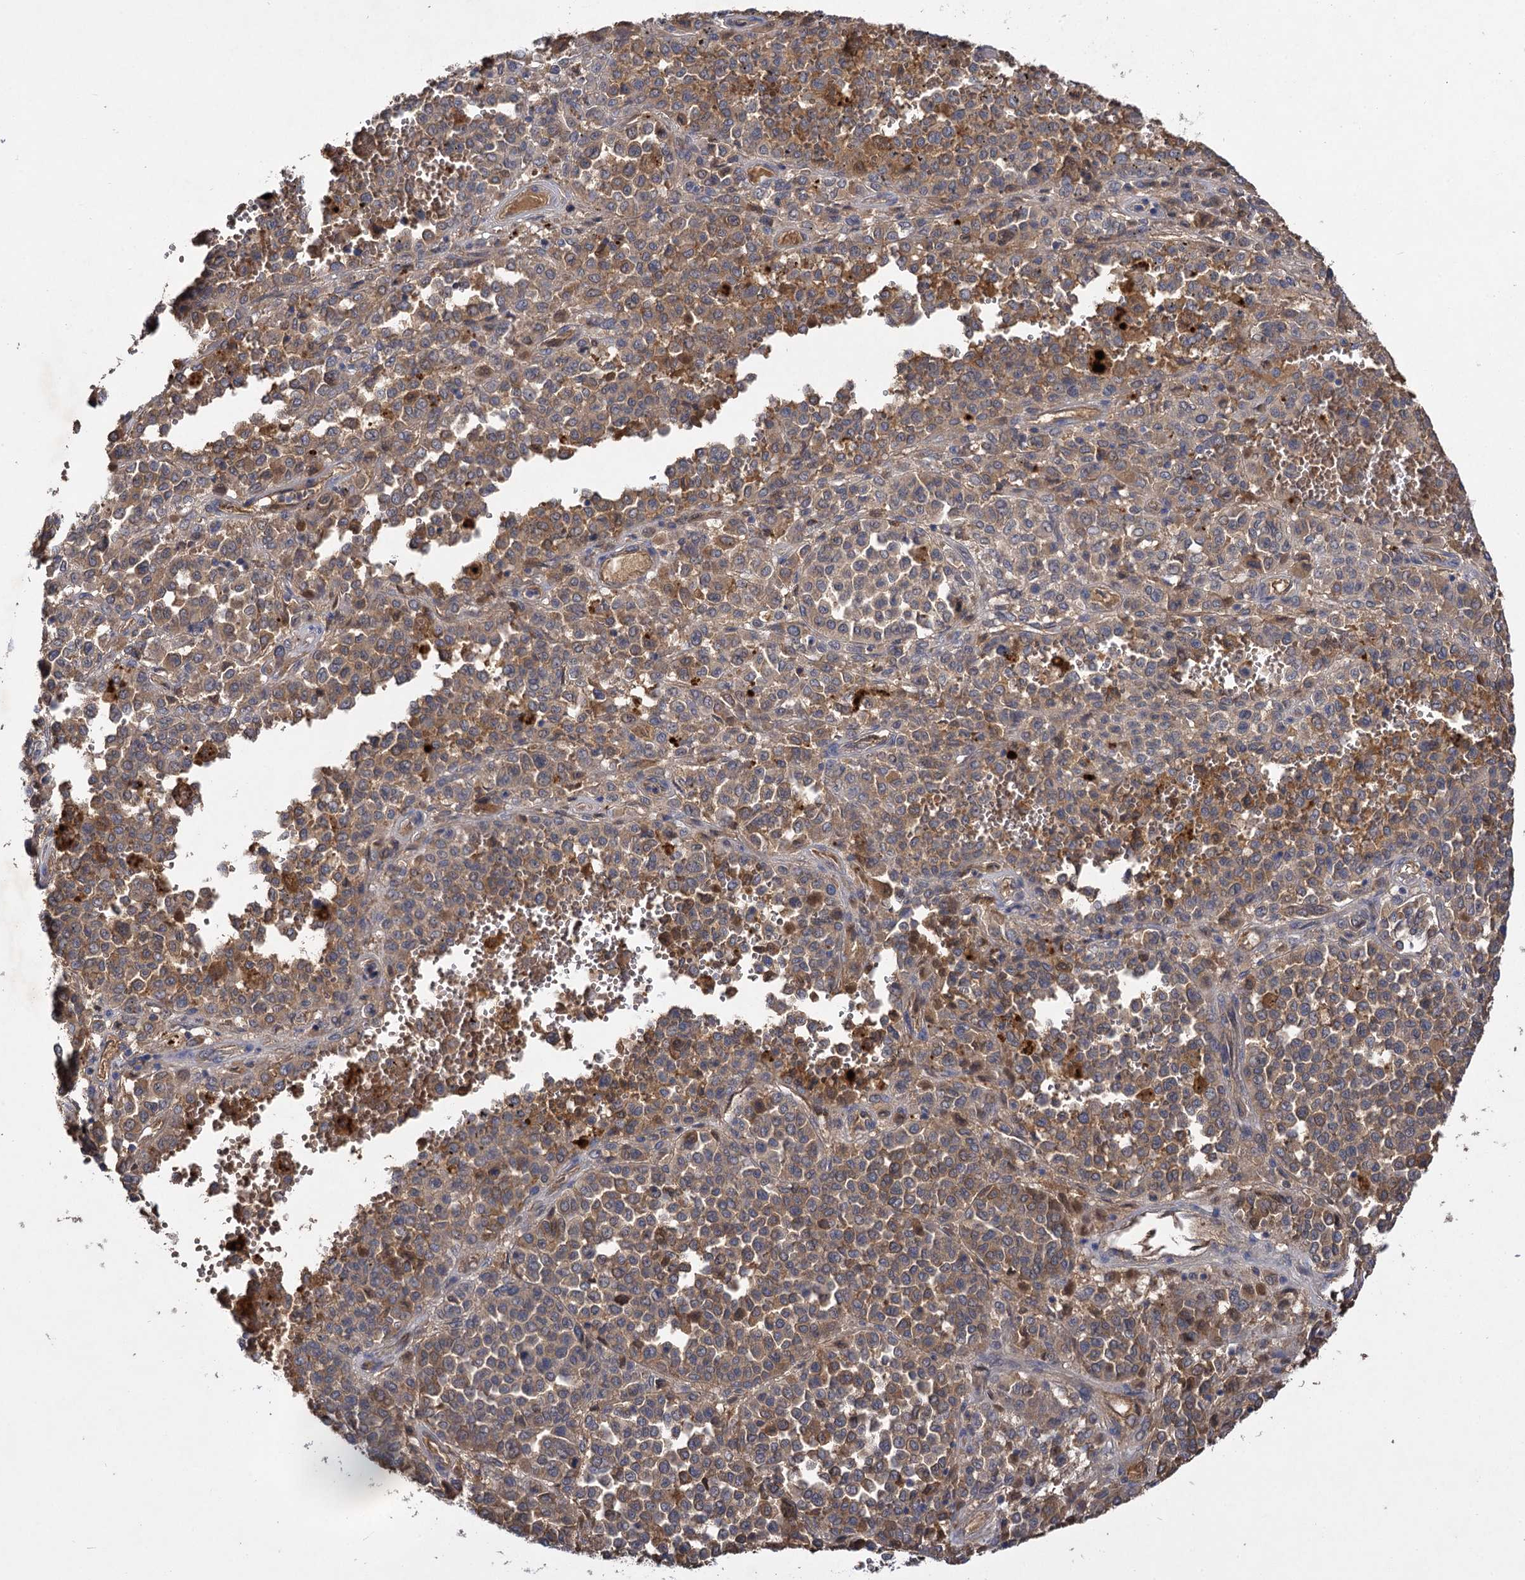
{"staining": {"intensity": "moderate", "quantity": ">75%", "location": "cytoplasmic/membranous"}, "tissue": "melanoma", "cell_type": "Tumor cells", "image_type": "cancer", "snomed": [{"axis": "morphology", "description": "Malignant melanoma, Metastatic site"}, {"axis": "topography", "description": "Pancreas"}], "caption": "High-magnification brightfield microscopy of melanoma stained with DAB (3,3'-diaminobenzidine) (brown) and counterstained with hematoxylin (blue). tumor cells exhibit moderate cytoplasmic/membranous staining is appreciated in about>75% of cells.", "gene": "USP50", "patient": {"sex": "female", "age": 30}}